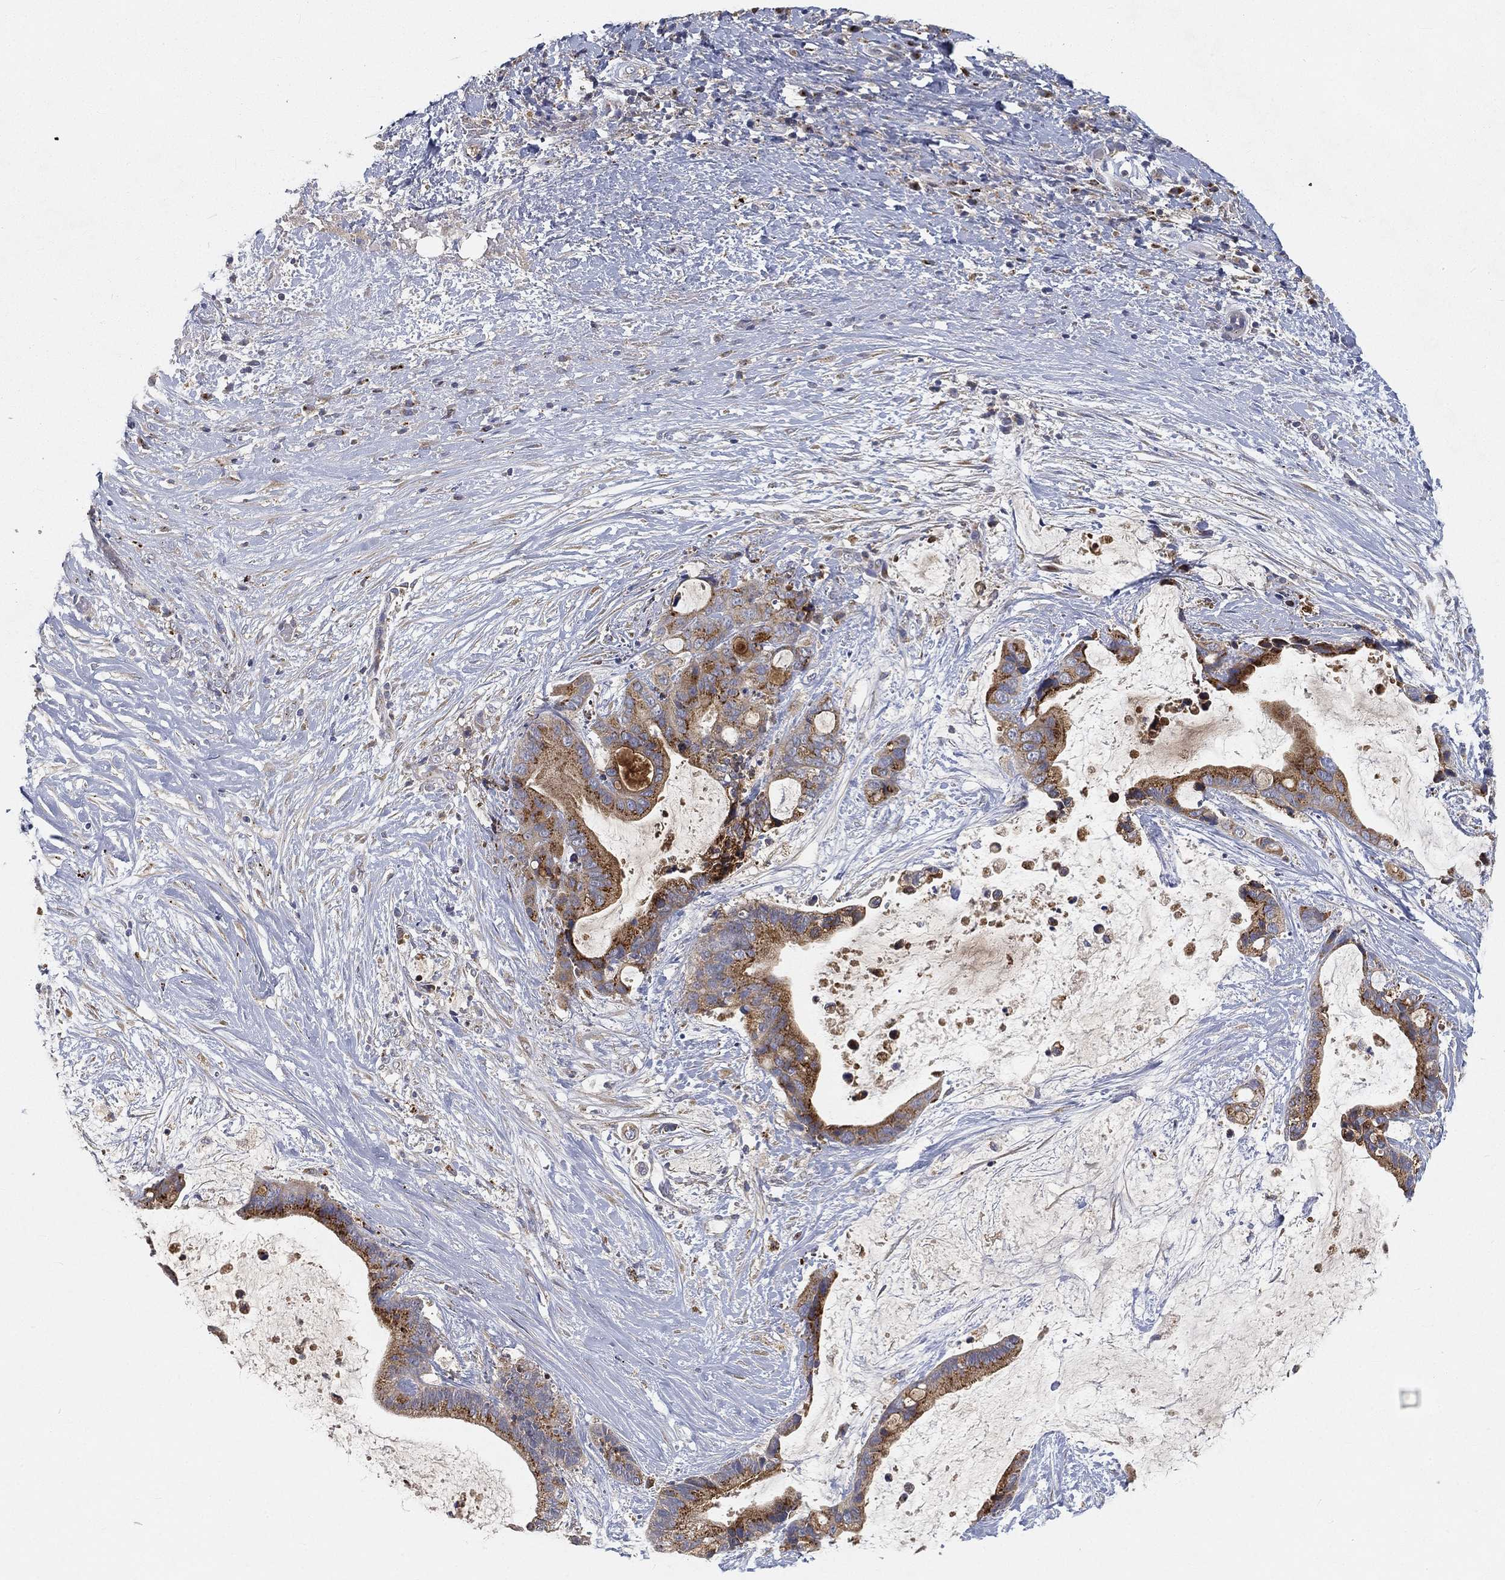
{"staining": {"intensity": "moderate", "quantity": ">75%", "location": "cytoplasmic/membranous"}, "tissue": "liver cancer", "cell_type": "Tumor cells", "image_type": "cancer", "snomed": [{"axis": "morphology", "description": "Cholangiocarcinoma"}, {"axis": "topography", "description": "Liver"}], "caption": "Human liver cancer stained for a protein (brown) demonstrates moderate cytoplasmic/membranous positive positivity in approximately >75% of tumor cells.", "gene": "CTSL", "patient": {"sex": "female", "age": 73}}